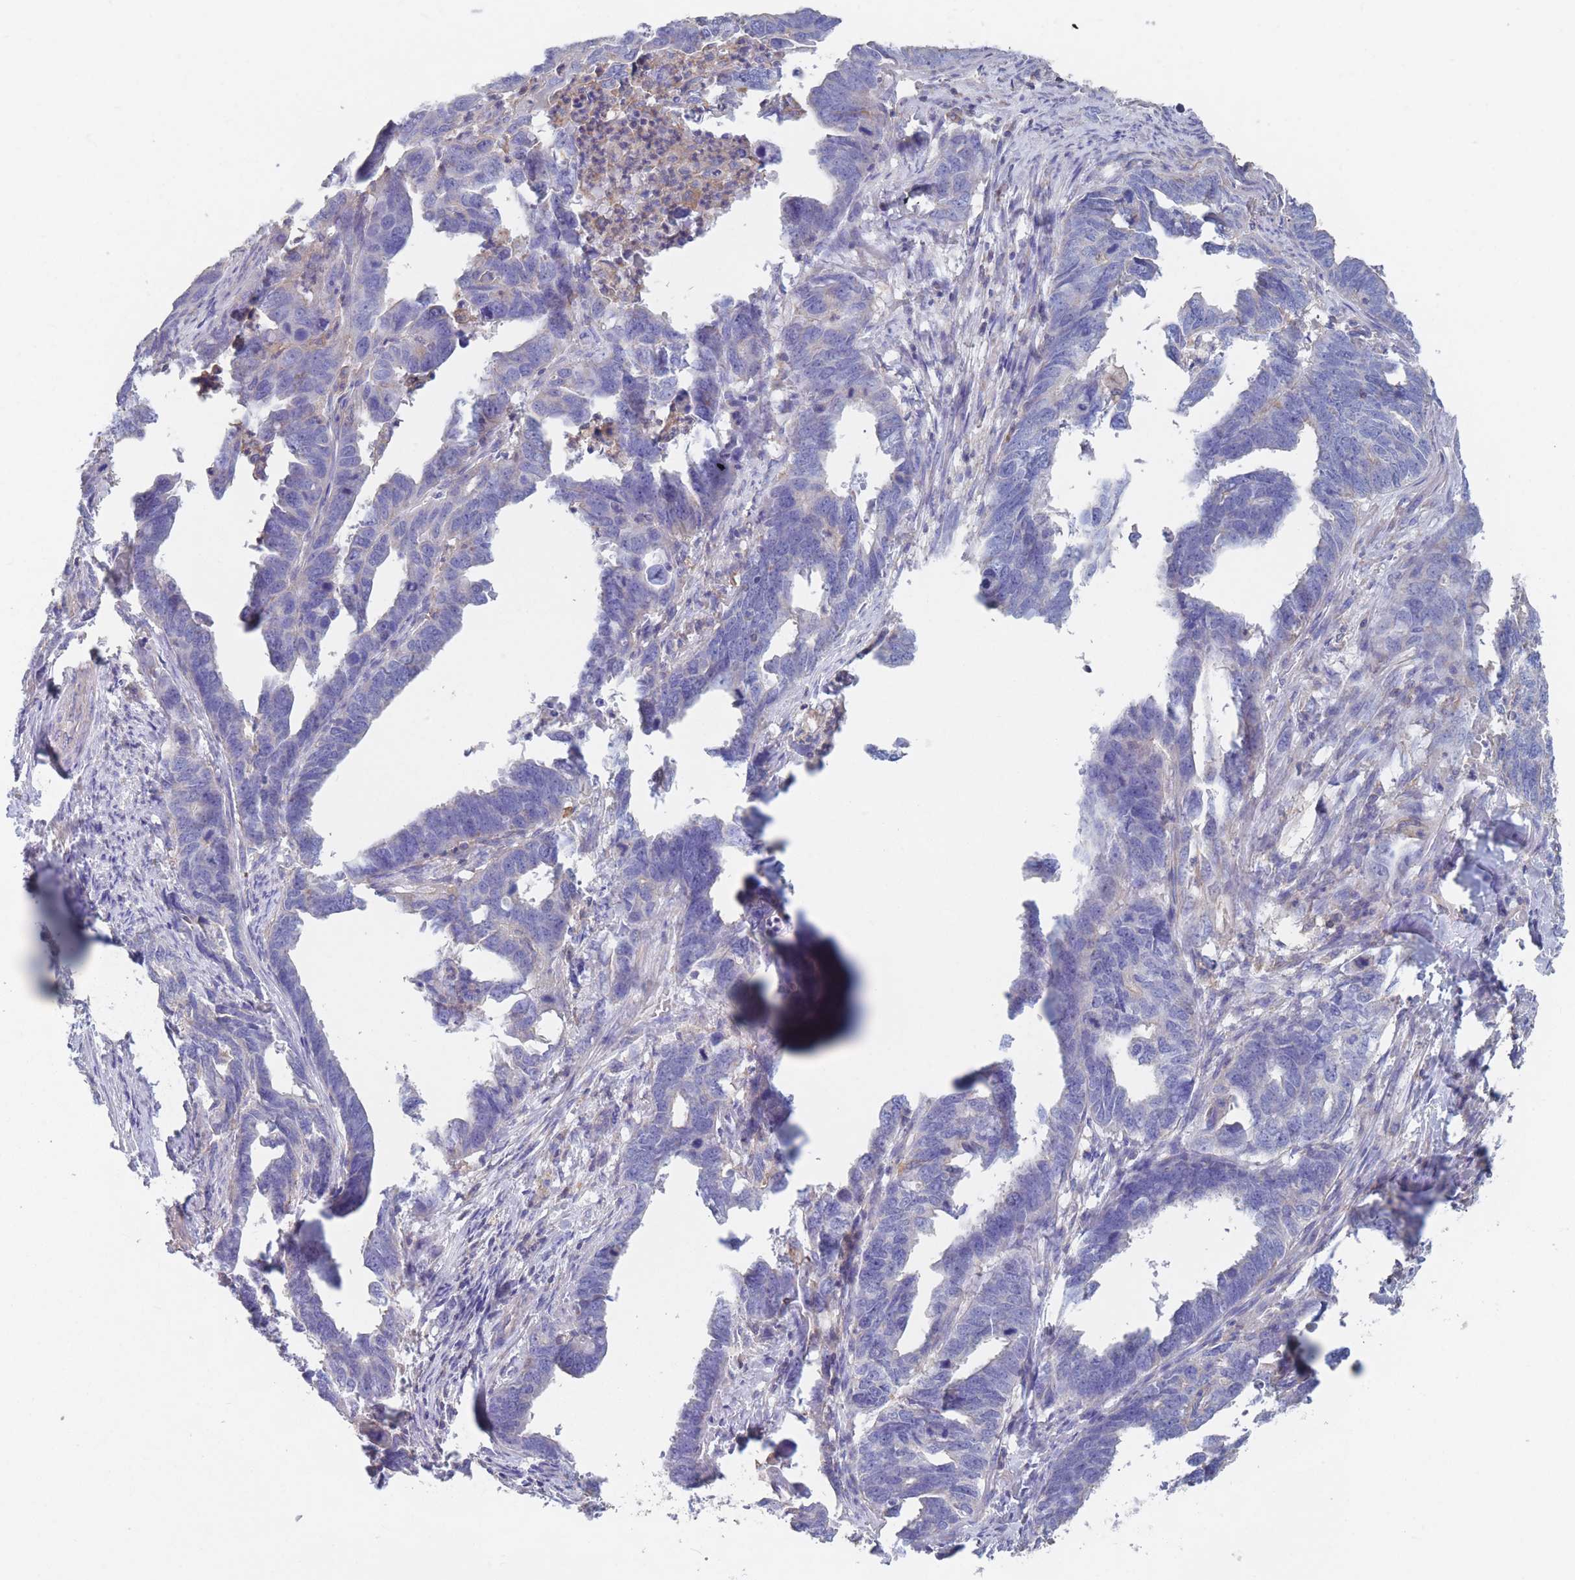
{"staining": {"intensity": "negative", "quantity": "none", "location": "none"}, "tissue": "endometrial cancer", "cell_type": "Tumor cells", "image_type": "cancer", "snomed": [{"axis": "morphology", "description": "Adenocarcinoma, NOS"}, {"axis": "topography", "description": "Endometrium"}], "caption": "The micrograph reveals no significant positivity in tumor cells of adenocarcinoma (endometrial). The staining was performed using DAB (3,3'-diaminobenzidine) to visualize the protein expression in brown, while the nuclei were stained in blue with hematoxylin (Magnification: 20x).", "gene": "ADH1A", "patient": {"sex": "female", "age": 65}}